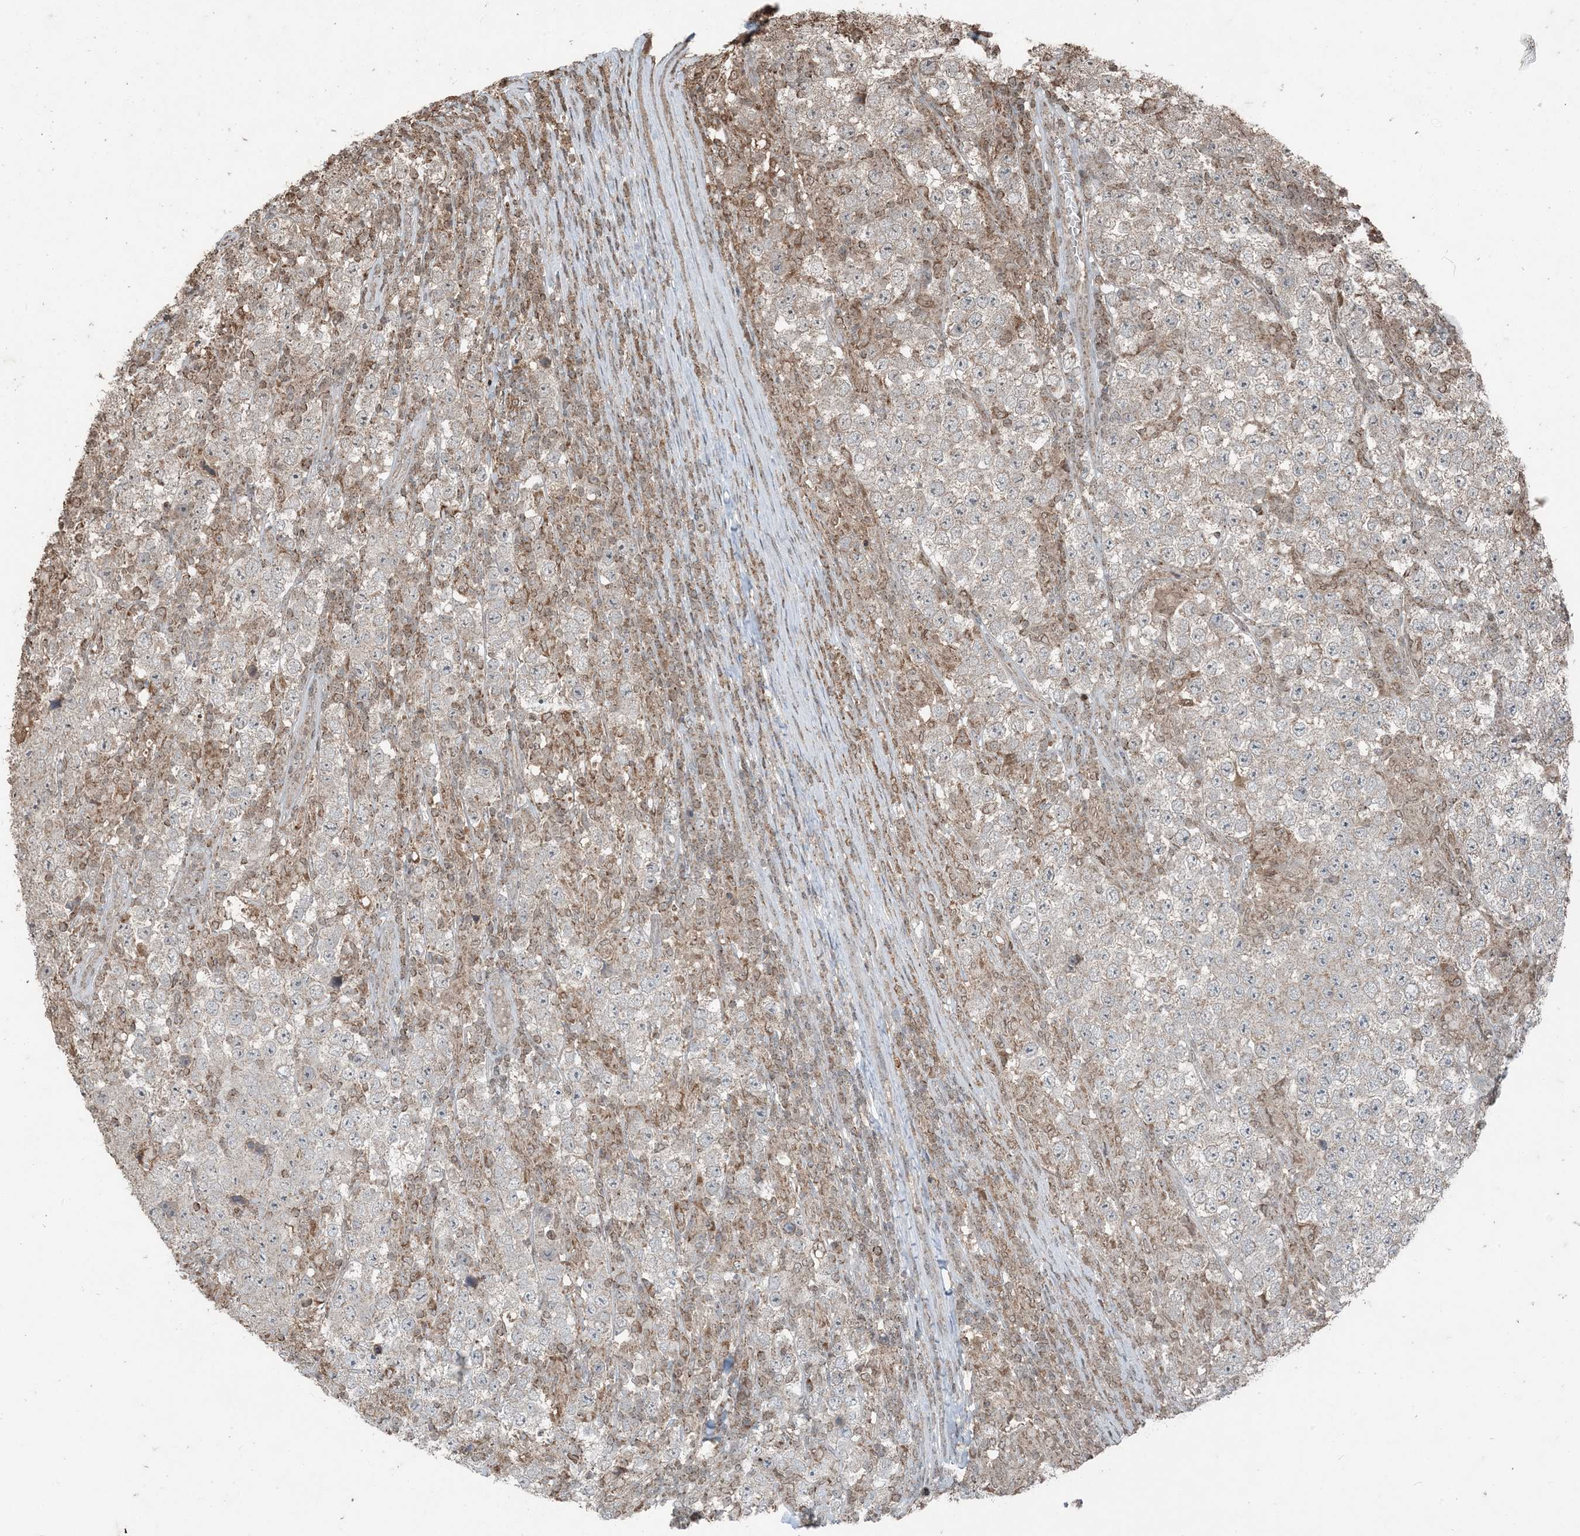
{"staining": {"intensity": "weak", "quantity": "<25%", "location": "cytoplasmic/membranous"}, "tissue": "testis cancer", "cell_type": "Tumor cells", "image_type": "cancer", "snomed": [{"axis": "morphology", "description": "Normal tissue, NOS"}, {"axis": "morphology", "description": "Urothelial carcinoma, High grade"}, {"axis": "morphology", "description": "Seminoma, NOS"}, {"axis": "morphology", "description": "Carcinoma, Embryonal, NOS"}, {"axis": "topography", "description": "Urinary bladder"}, {"axis": "topography", "description": "Testis"}], "caption": "This is an IHC image of testis embryonal carcinoma. There is no expression in tumor cells.", "gene": "GNL1", "patient": {"sex": "male", "age": 41}}